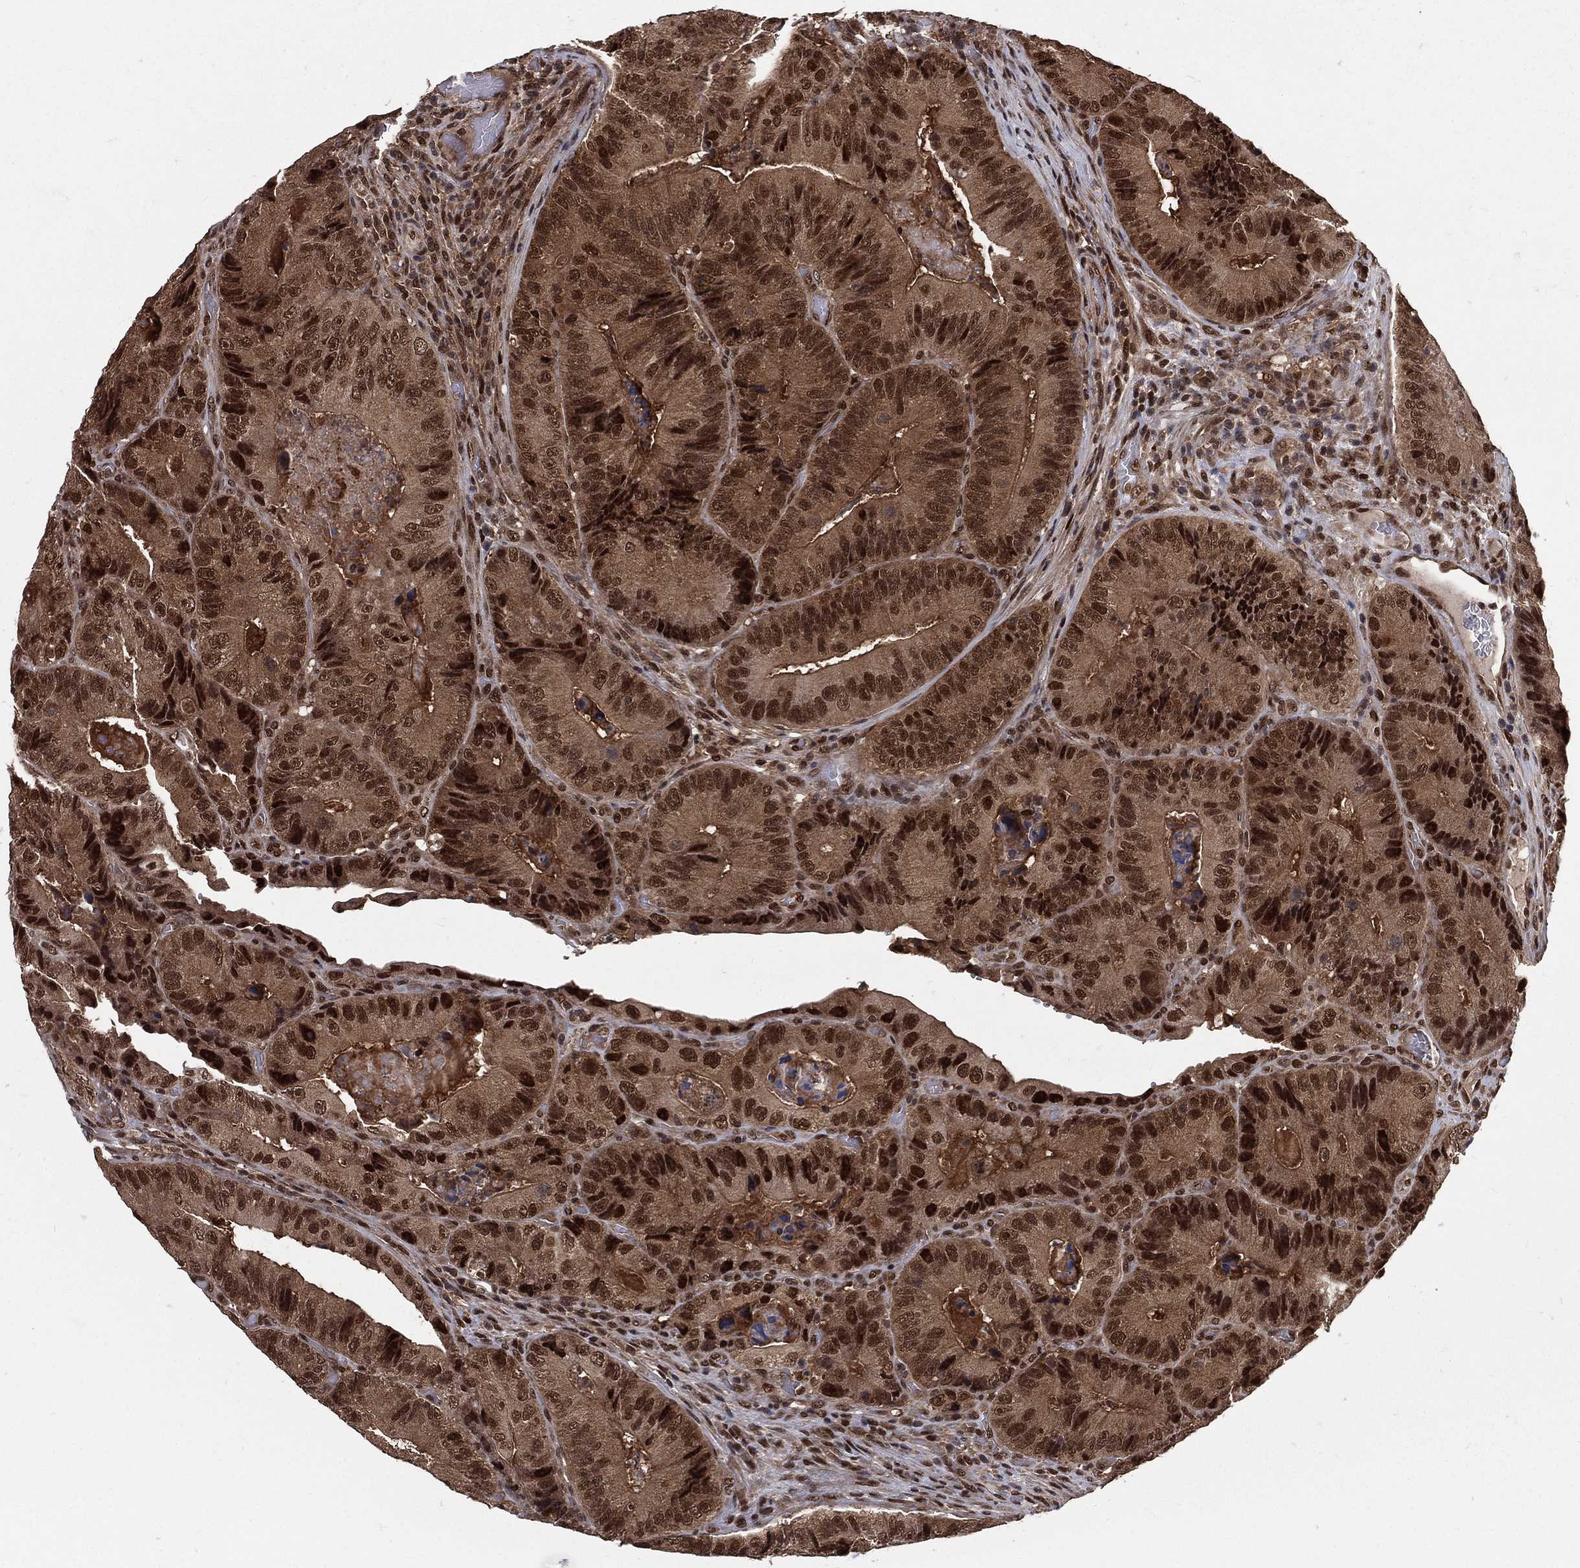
{"staining": {"intensity": "strong", "quantity": "25%-75%", "location": "cytoplasmic/membranous,nuclear"}, "tissue": "colorectal cancer", "cell_type": "Tumor cells", "image_type": "cancer", "snomed": [{"axis": "morphology", "description": "Adenocarcinoma, NOS"}, {"axis": "topography", "description": "Colon"}], "caption": "Protein expression analysis of colorectal cancer (adenocarcinoma) demonstrates strong cytoplasmic/membranous and nuclear positivity in approximately 25%-75% of tumor cells.", "gene": "COPS4", "patient": {"sex": "female", "age": 86}}